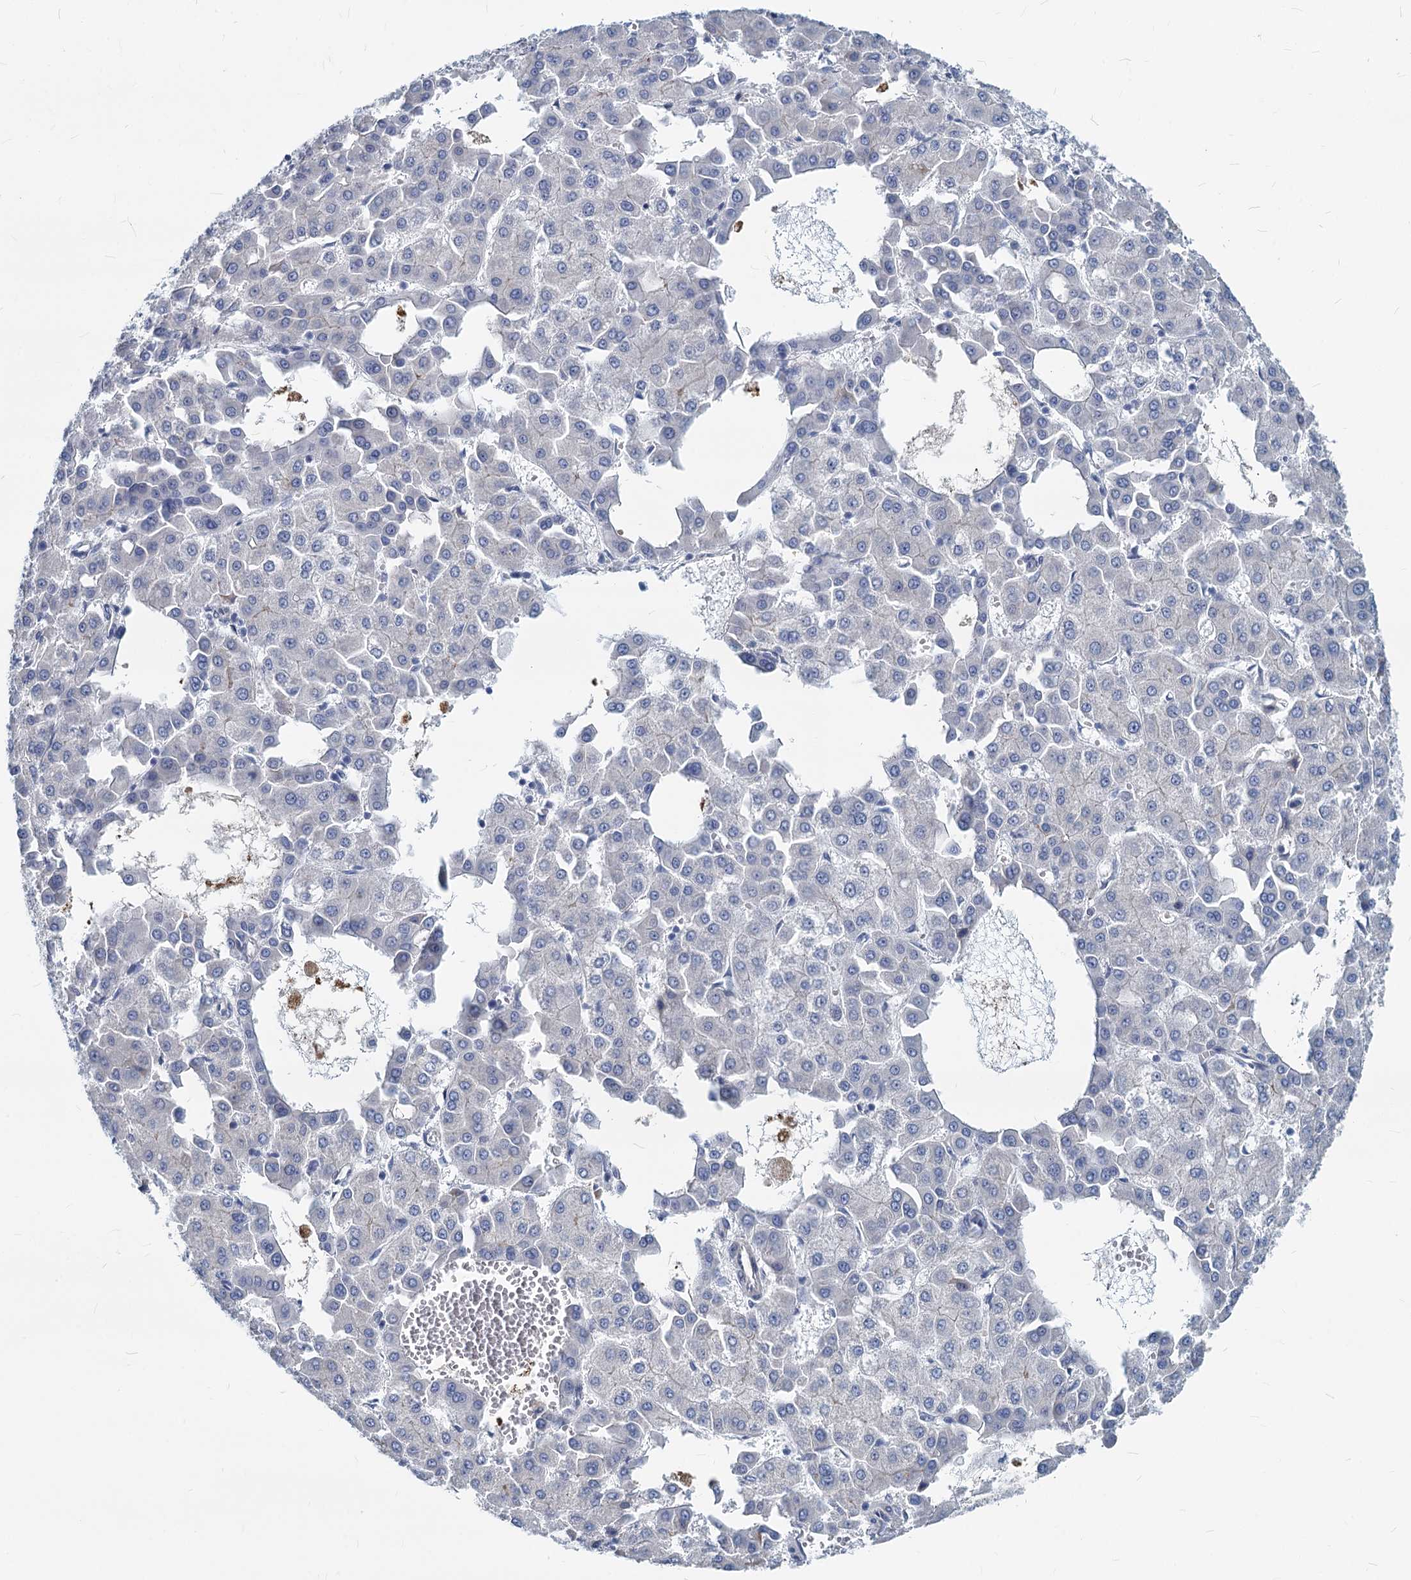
{"staining": {"intensity": "negative", "quantity": "none", "location": "none"}, "tissue": "liver cancer", "cell_type": "Tumor cells", "image_type": "cancer", "snomed": [{"axis": "morphology", "description": "Carcinoma, Hepatocellular, NOS"}, {"axis": "topography", "description": "Liver"}], "caption": "DAB (3,3'-diaminobenzidine) immunohistochemical staining of liver cancer (hepatocellular carcinoma) exhibits no significant staining in tumor cells.", "gene": "GSTM3", "patient": {"sex": "male", "age": 47}}